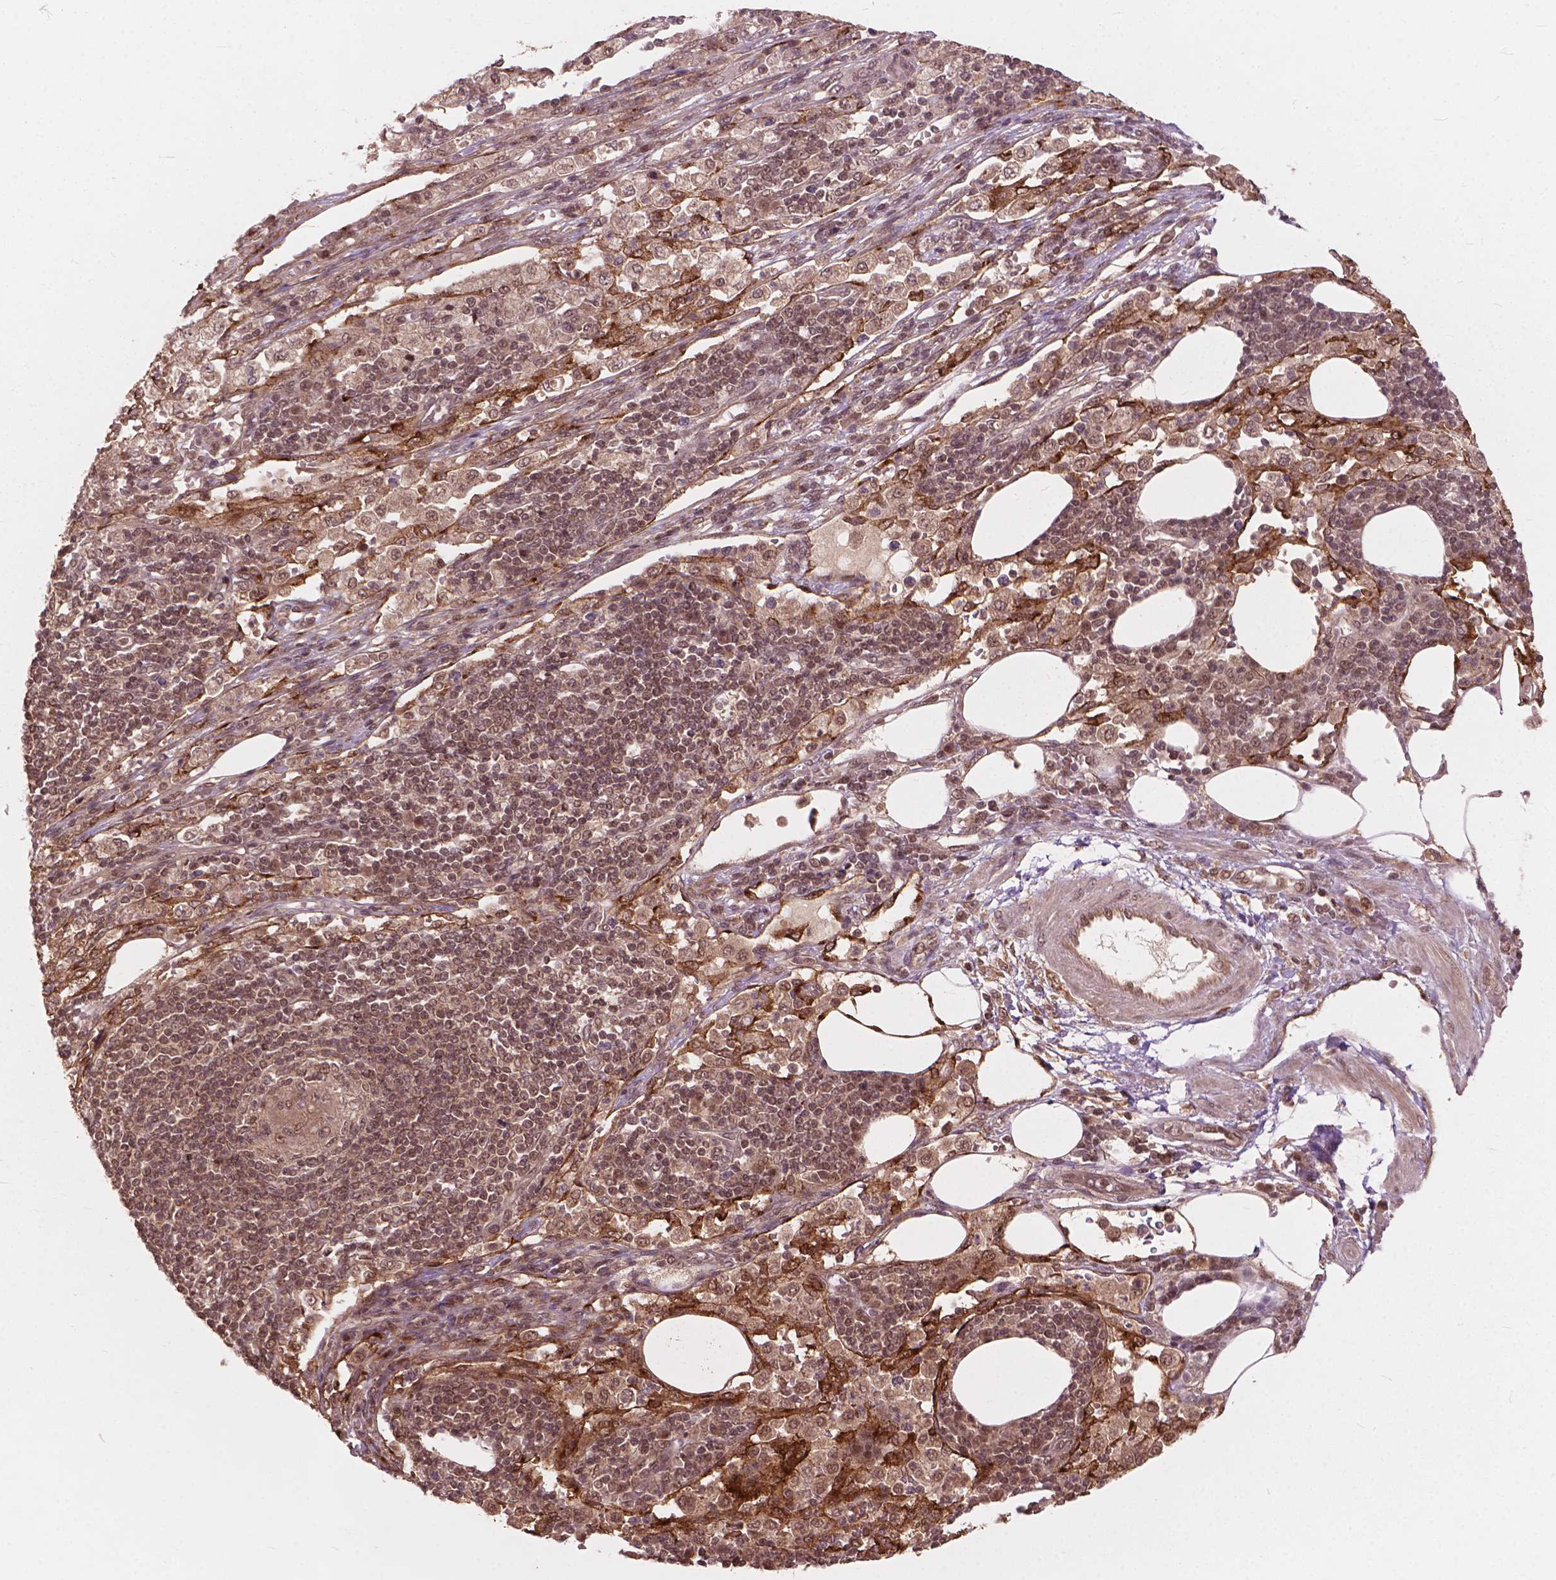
{"staining": {"intensity": "moderate", "quantity": ">75%", "location": "nuclear"}, "tissue": "pancreatic cancer", "cell_type": "Tumor cells", "image_type": "cancer", "snomed": [{"axis": "morphology", "description": "Adenocarcinoma, NOS"}, {"axis": "topography", "description": "Pancreas"}], "caption": "This histopathology image shows pancreatic cancer (adenocarcinoma) stained with IHC to label a protein in brown. The nuclear of tumor cells show moderate positivity for the protein. Nuclei are counter-stained blue.", "gene": "SSU72", "patient": {"sex": "female", "age": 61}}